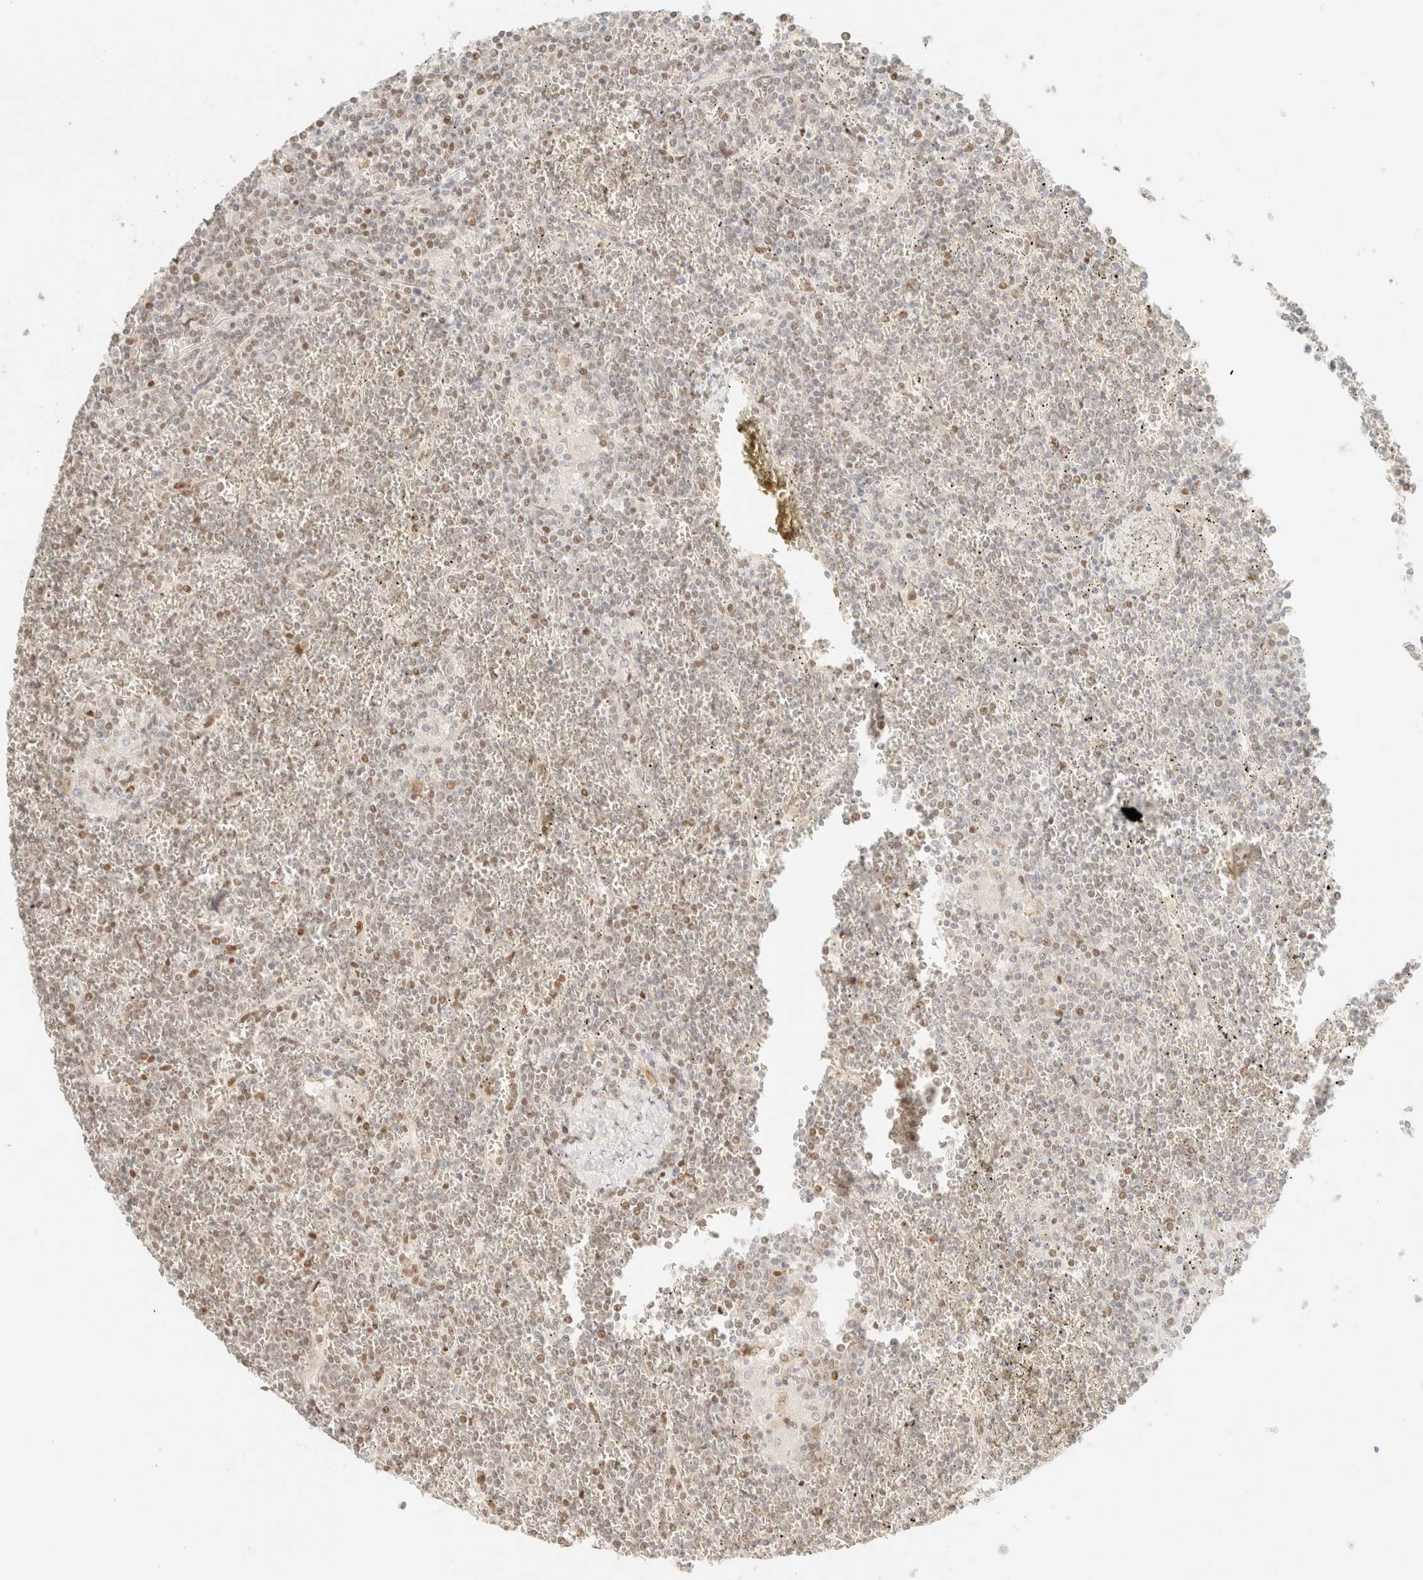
{"staining": {"intensity": "weak", "quantity": "25%-75%", "location": "nuclear"}, "tissue": "lymphoma", "cell_type": "Tumor cells", "image_type": "cancer", "snomed": [{"axis": "morphology", "description": "Malignant lymphoma, non-Hodgkin's type, Low grade"}, {"axis": "topography", "description": "Spleen"}], "caption": "Human lymphoma stained with a brown dye shows weak nuclear positive staining in approximately 25%-75% of tumor cells.", "gene": "TSR1", "patient": {"sex": "female", "age": 19}}